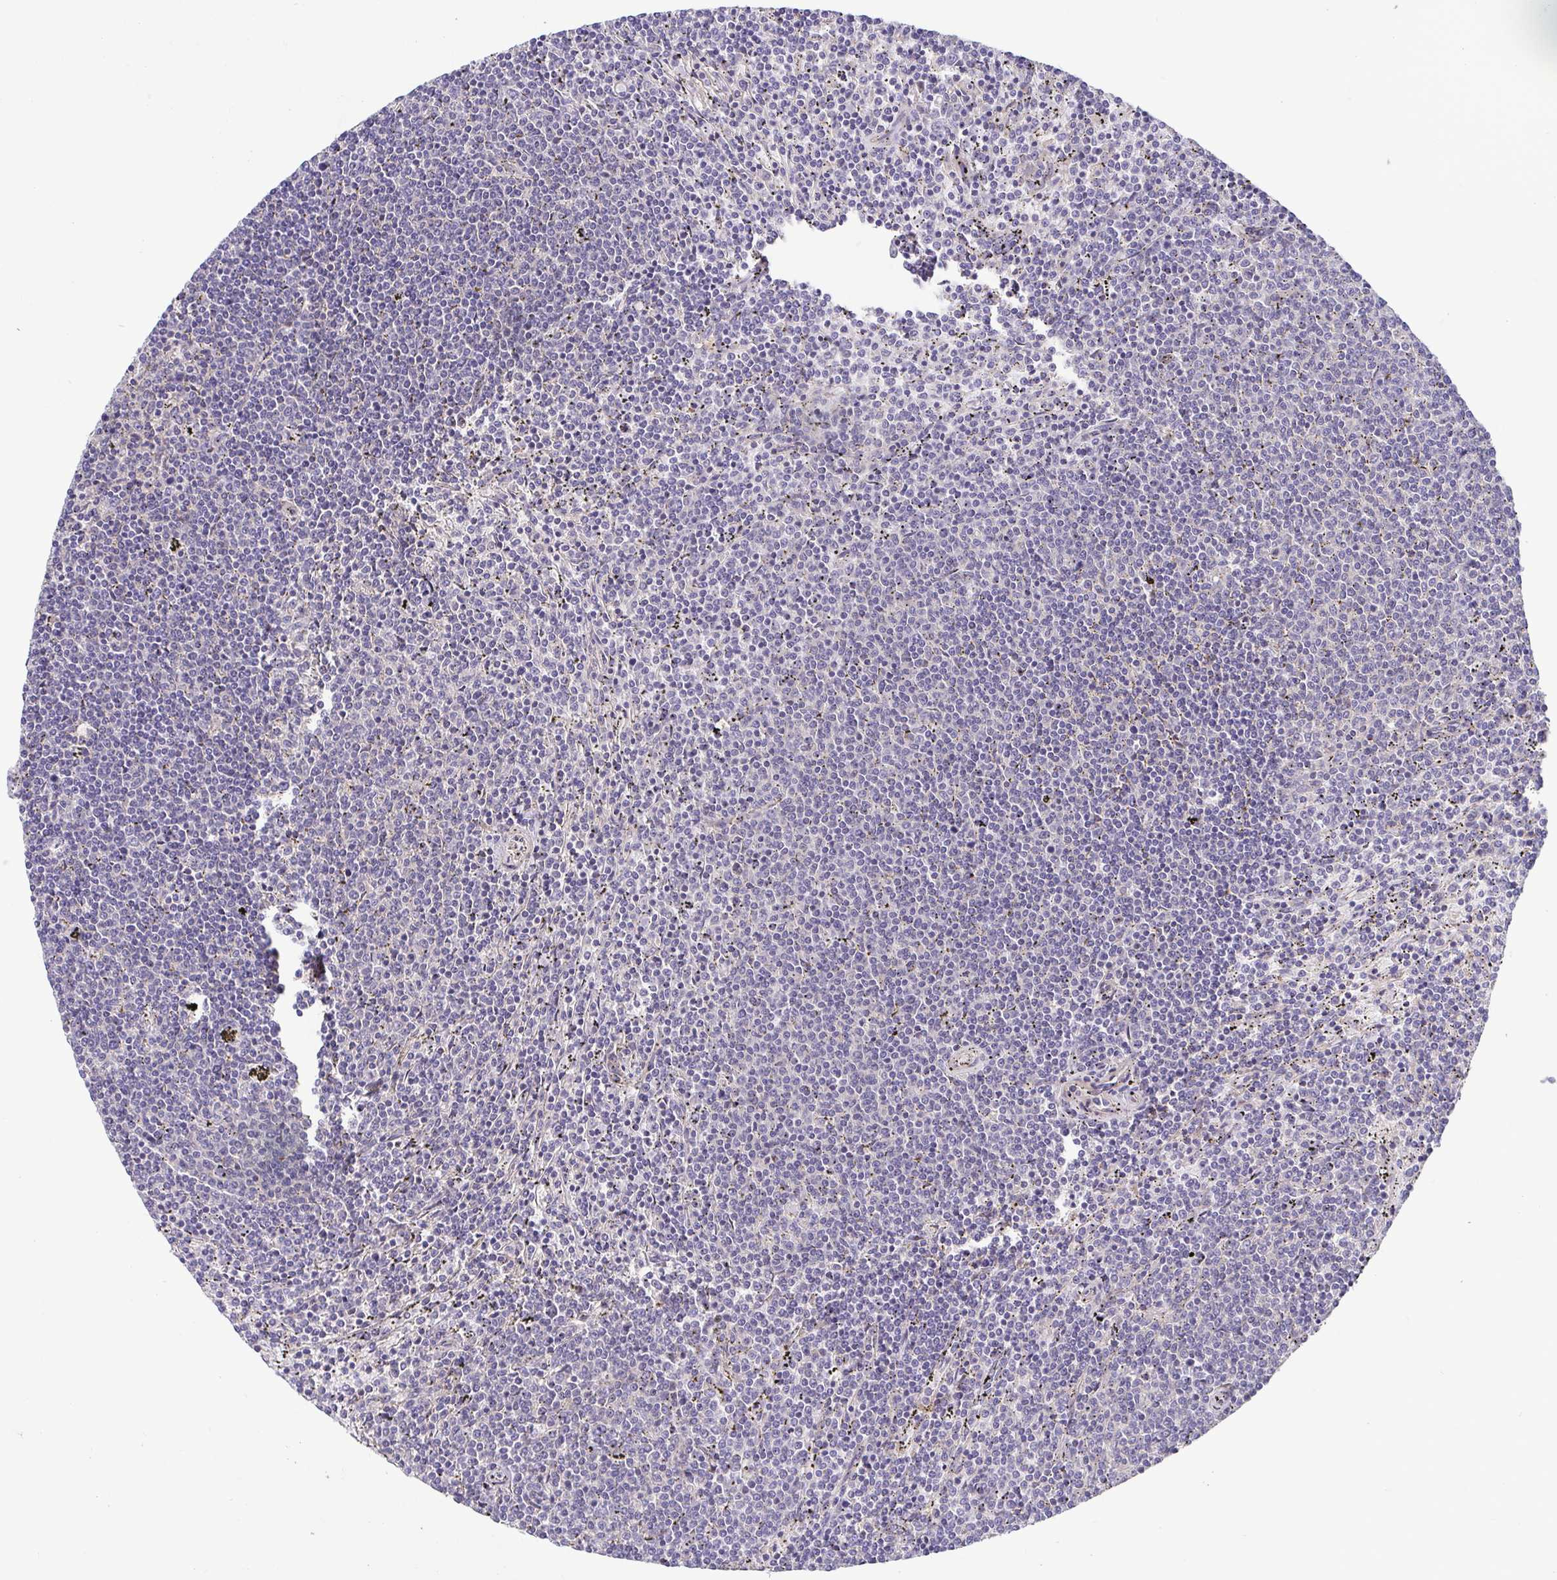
{"staining": {"intensity": "negative", "quantity": "none", "location": "none"}, "tissue": "lymphoma", "cell_type": "Tumor cells", "image_type": "cancer", "snomed": [{"axis": "morphology", "description": "Malignant lymphoma, non-Hodgkin's type, Low grade"}, {"axis": "topography", "description": "Spleen"}], "caption": "The image displays no significant positivity in tumor cells of malignant lymphoma, non-Hodgkin's type (low-grade).", "gene": "LMF2", "patient": {"sex": "female", "age": 50}}